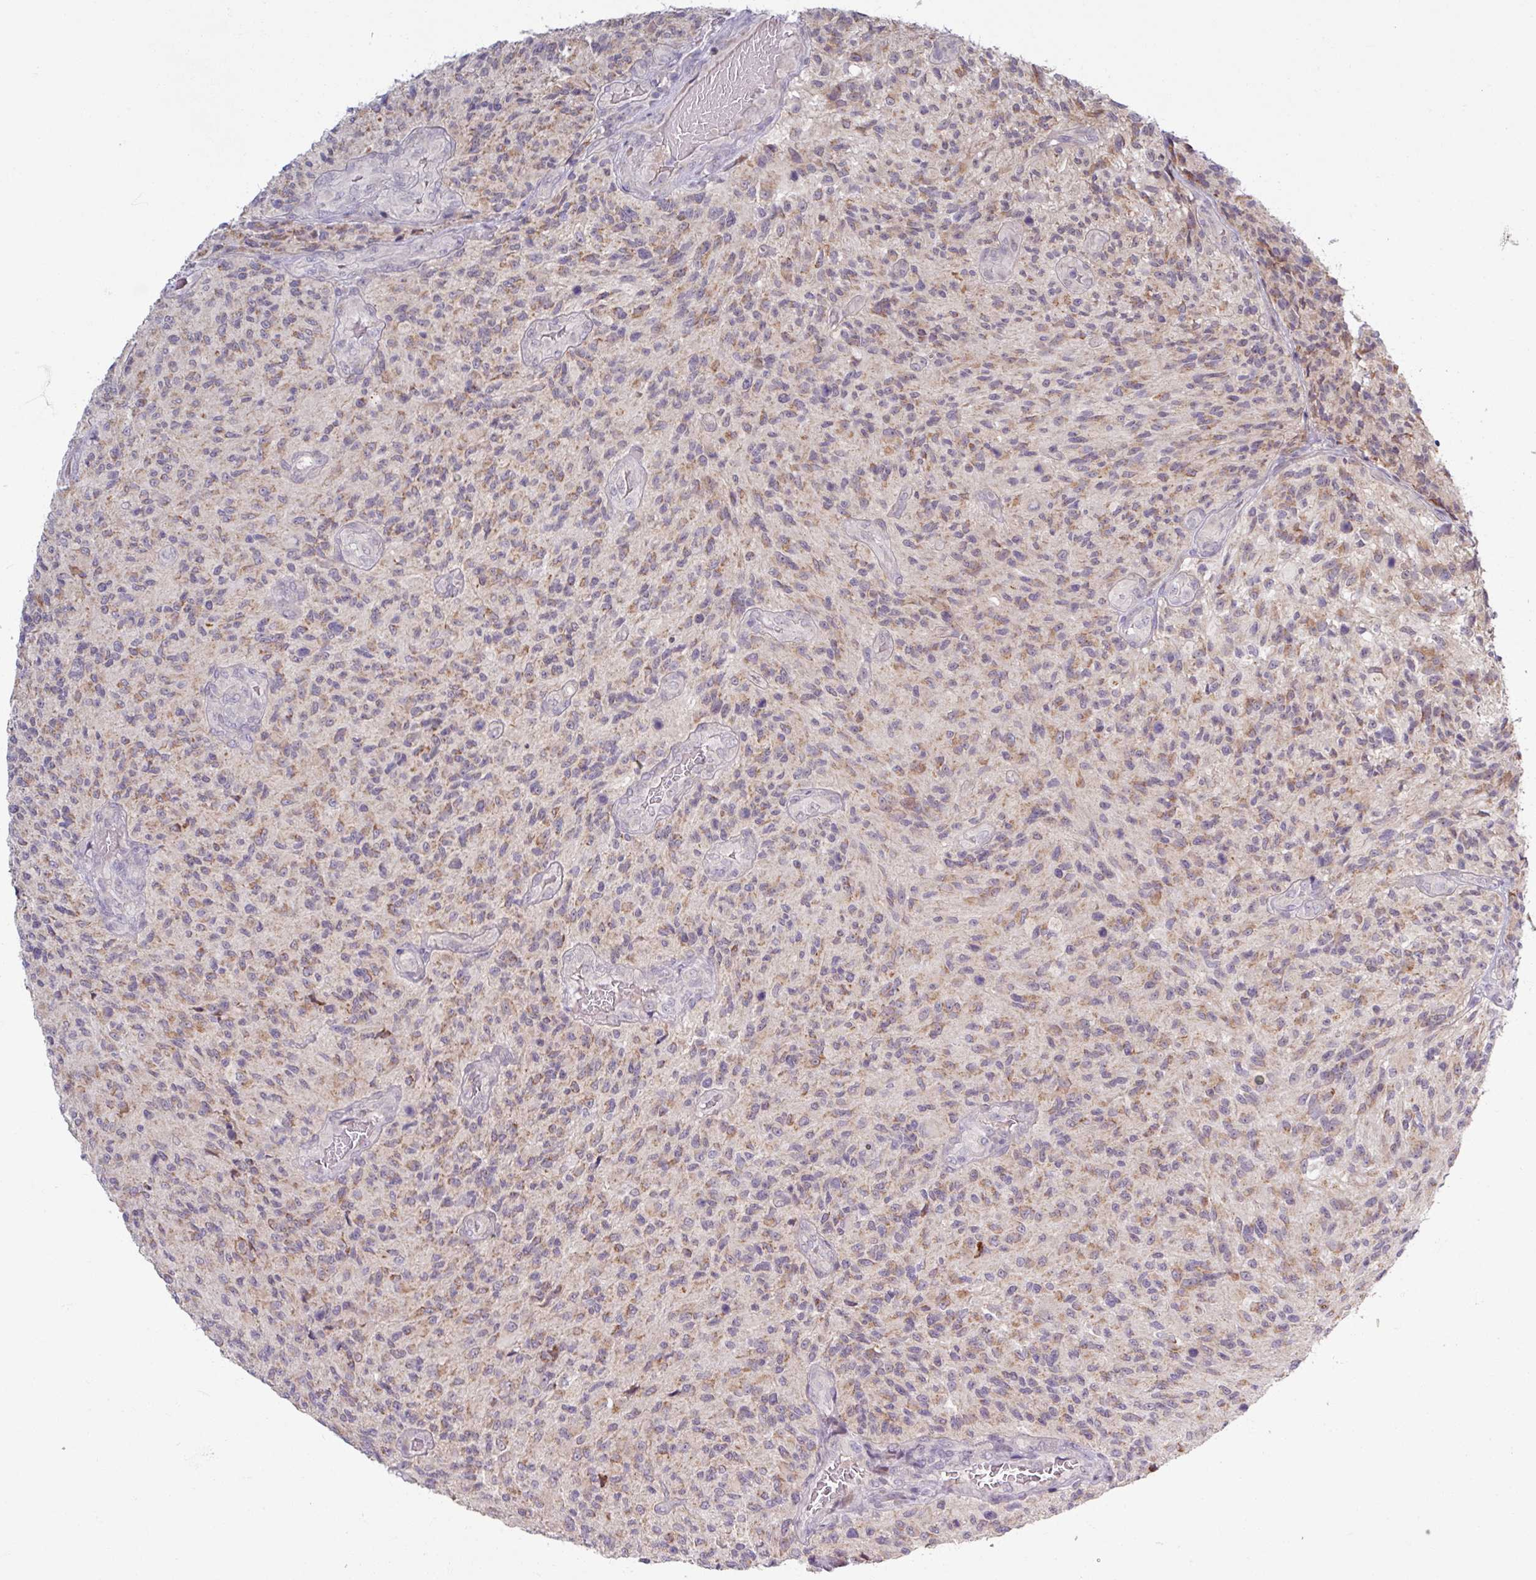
{"staining": {"intensity": "weak", "quantity": ">75%", "location": "cytoplasmic/membranous"}, "tissue": "glioma", "cell_type": "Tumor cells", "image_type": "cancer", "snomed": [{"axis": "morphology", "description": "Normal tissue, NOS"}, {"axis": "morphology", "description": "Glioma, malignant, High grade"}, {"axis": "topography", "description": "Cerebral cortex"}], "caption": "About >75% of tumor cells in malignant glioma (high-grade) exhibit weak cytoplasmic/membranous protein positivity as visualized by brown immunohistochemical staining.", "gene": "OGFOD3", "patient": {"sex": "male", "age": 56}}